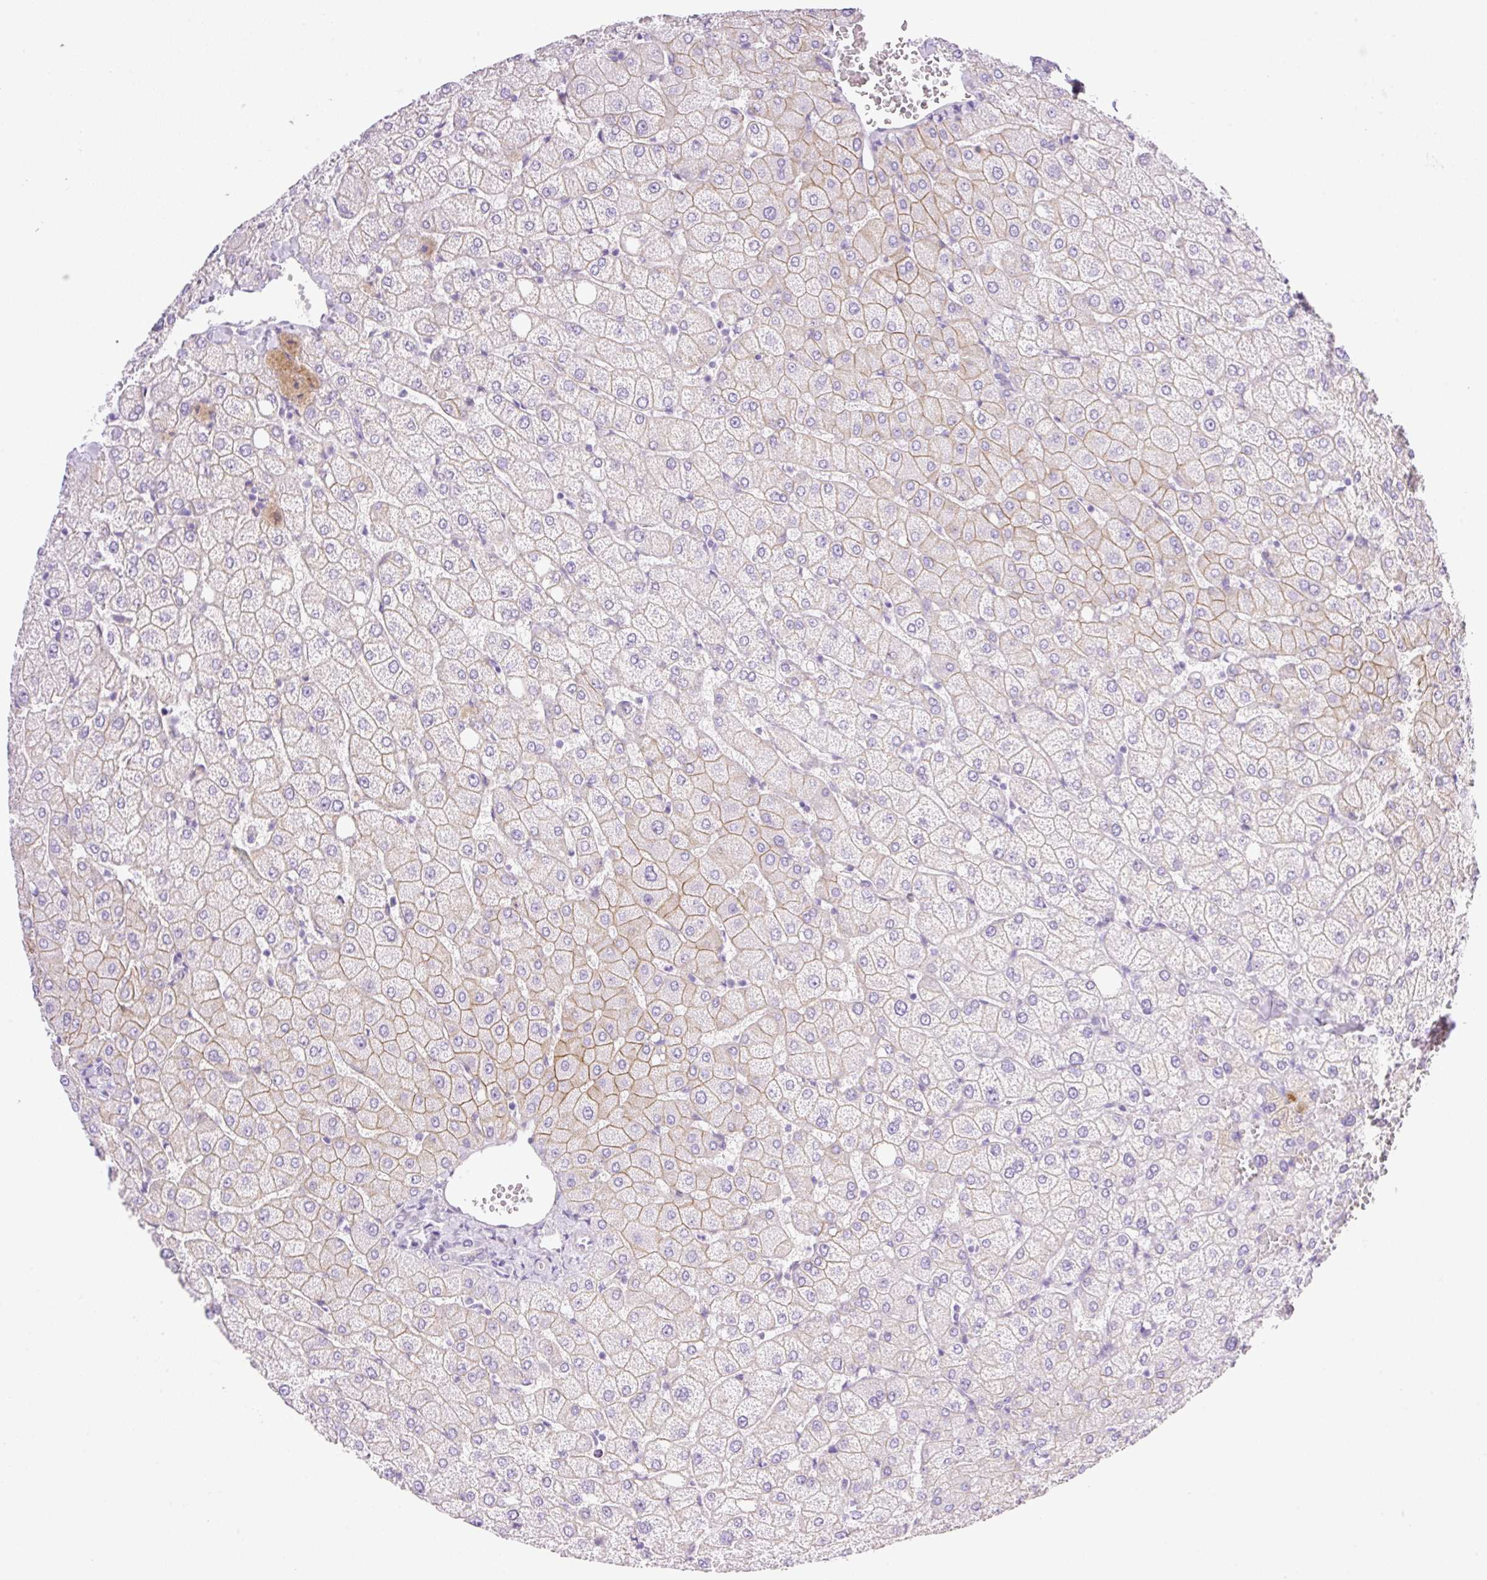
{"staining": {"intensity": "negative", "quantity": "none", "location": "none"}, "tissue": "liver", "cell_type": "Cholangiocytes", "image_type": "normal", "snomed": [{"axis": "morphology", "description": "Normal tissue, NOS"}, {"axis": "topography", "description": "Liver"}], "caption": "Liver was stained to show a protein in brown. There is no significant positivity in cholangiocytes.", "gene": "PALM3", "patient": {"sex": "female", "age": 54}}